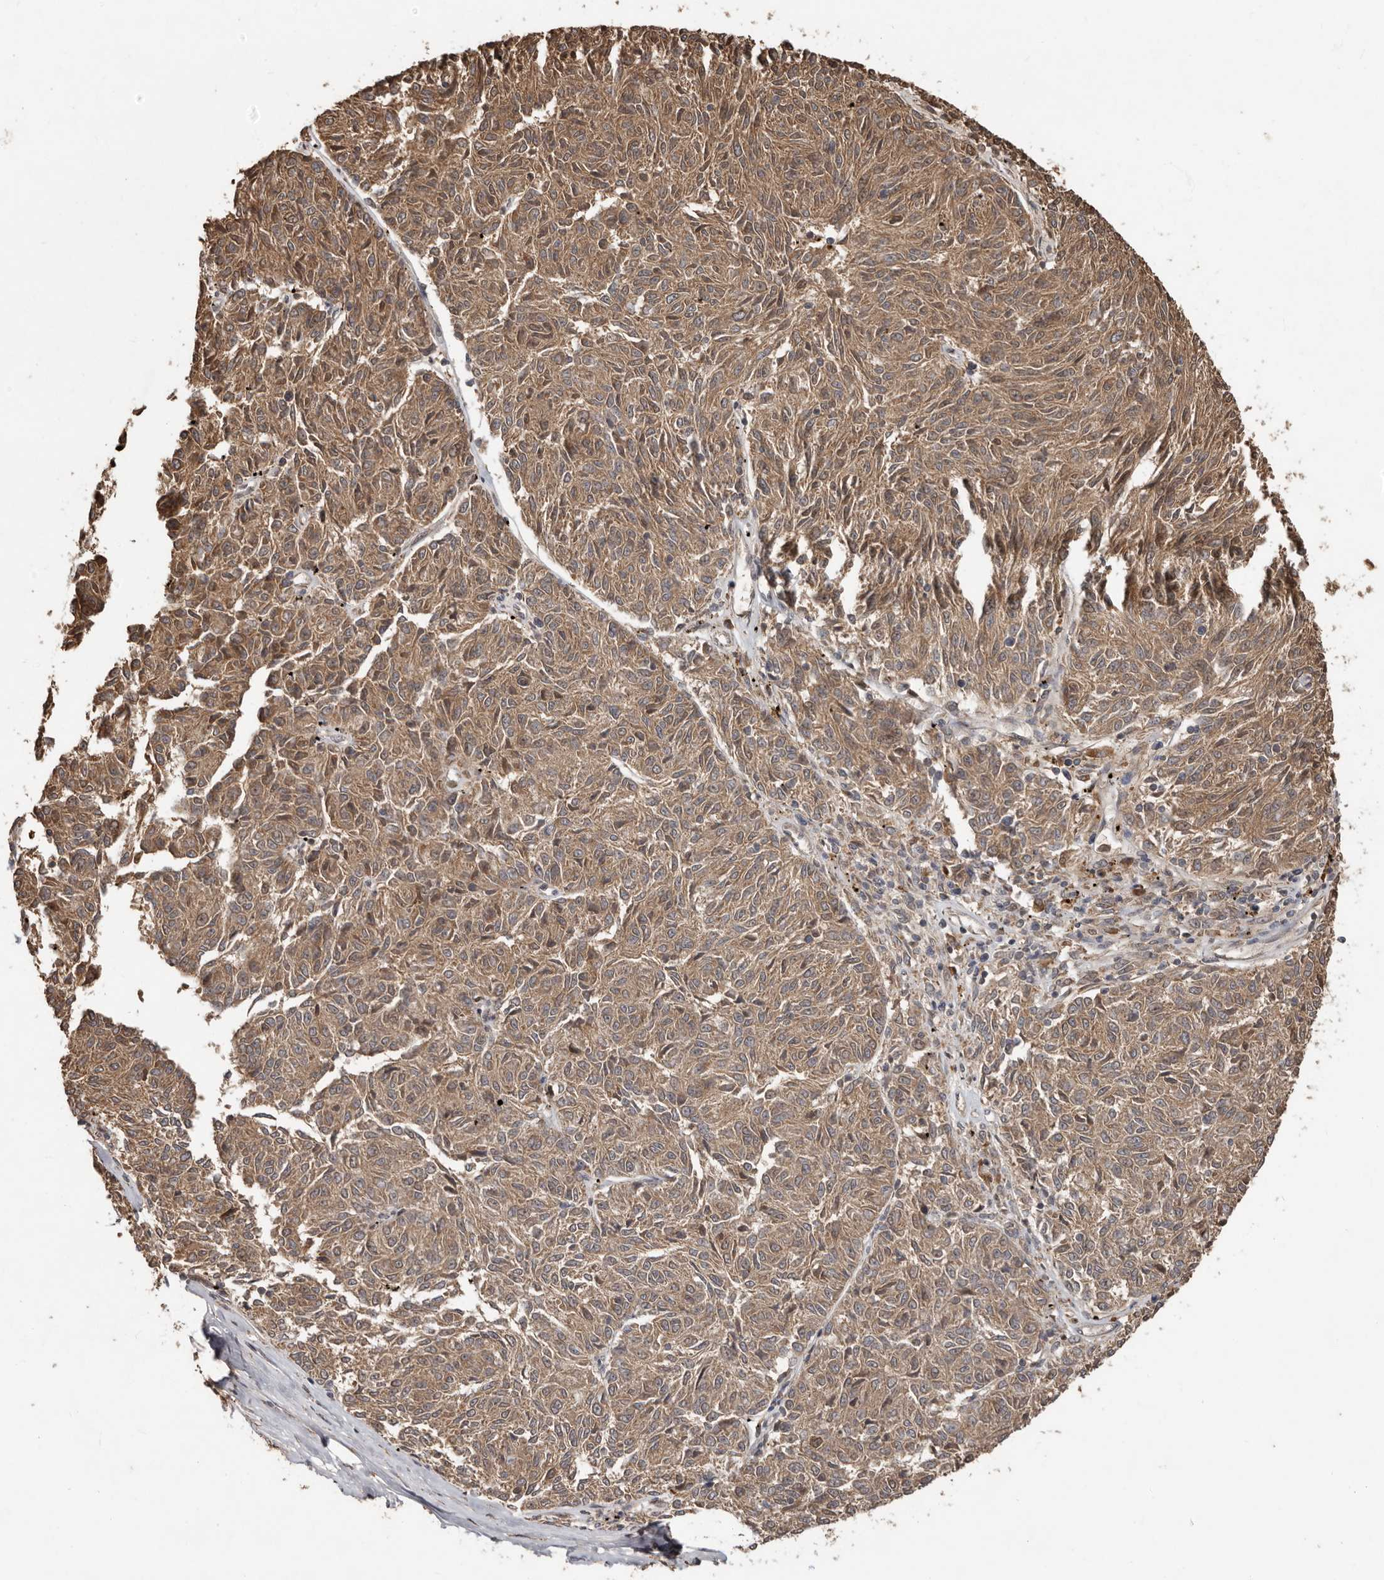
{"staining": {"intensity": "moderate", "quantity": ">75%", "location": "cytoplasmic/membranous"}, "tissue": "melanoma", "cell_type": "Tumor cells", "image_type": "cancer", "snomed": [{"axis": "morphology", "description": "Malignant melanoma, NOS"}, {"axis": "topography", "description": "Skin"}], "caption": "DAB immunohistochemical staining of human malignant melanoma demonstrates moderate cytoplasmic/membranous protein staining in approximately >75% of tumor cells.", "gene": "KIF26B", "patient": {"sex": "female", "age": 72}}